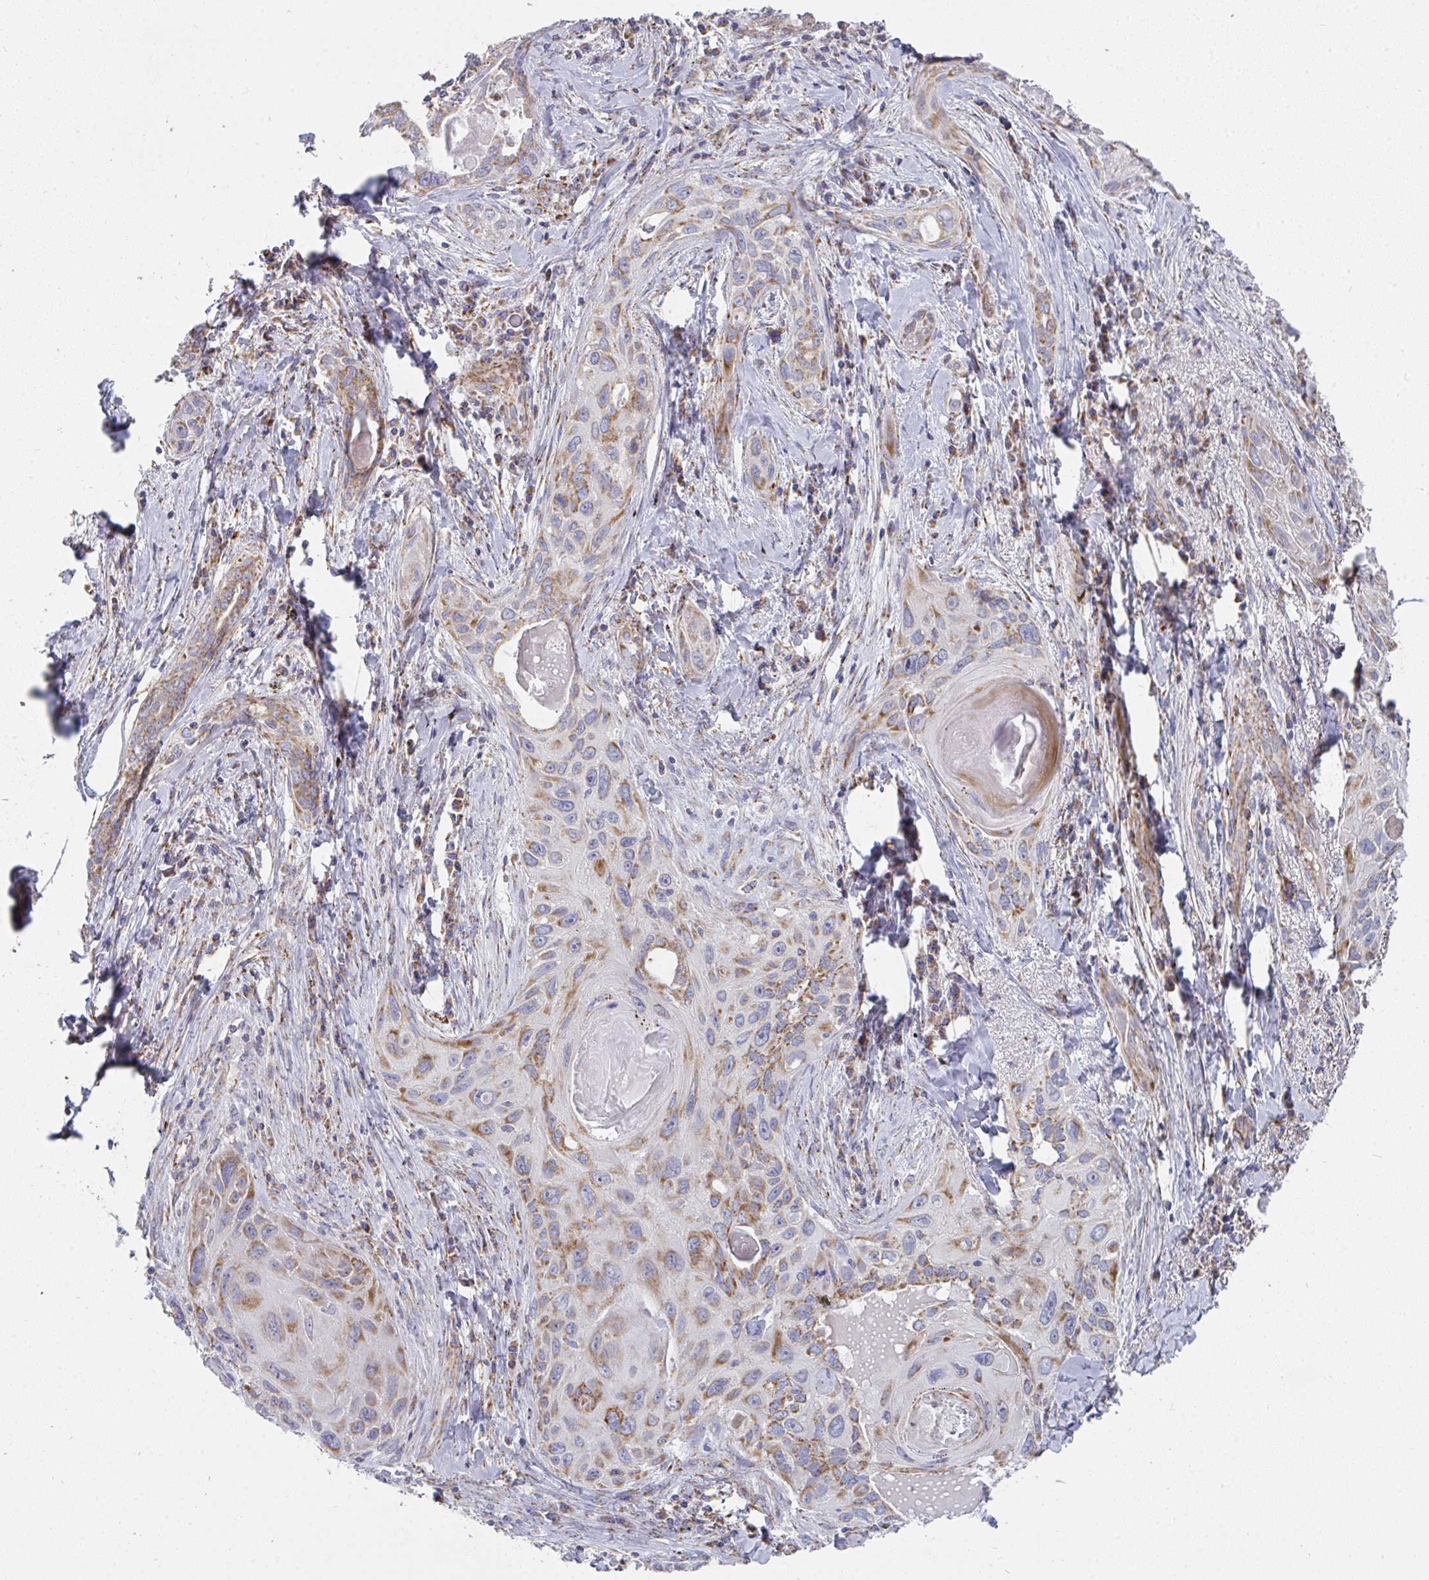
{"staining": {"intensity": "moderate", "quantity": "25%-75%", "location": "cytoplasmic/membranous"}, "tissue": "lung cancer", "cell_type": "Tumor cells", "image_type": "cancer", "snomed": [{"axis": "morphology", "description": "Squamous cell carcinoma, NOS"}, {"axis": "topography", "description": "Lung"}], "caption": "The immunohistochemical stain shows moderate cytoplasmic/membranous positivity in tumor cells of squamous cell carcinoma (lung) tissue. (IHC, brightfield microscopy, high magnification).", "gene": "FAHD1", "patient": {"sex": "male", "age": 79}}